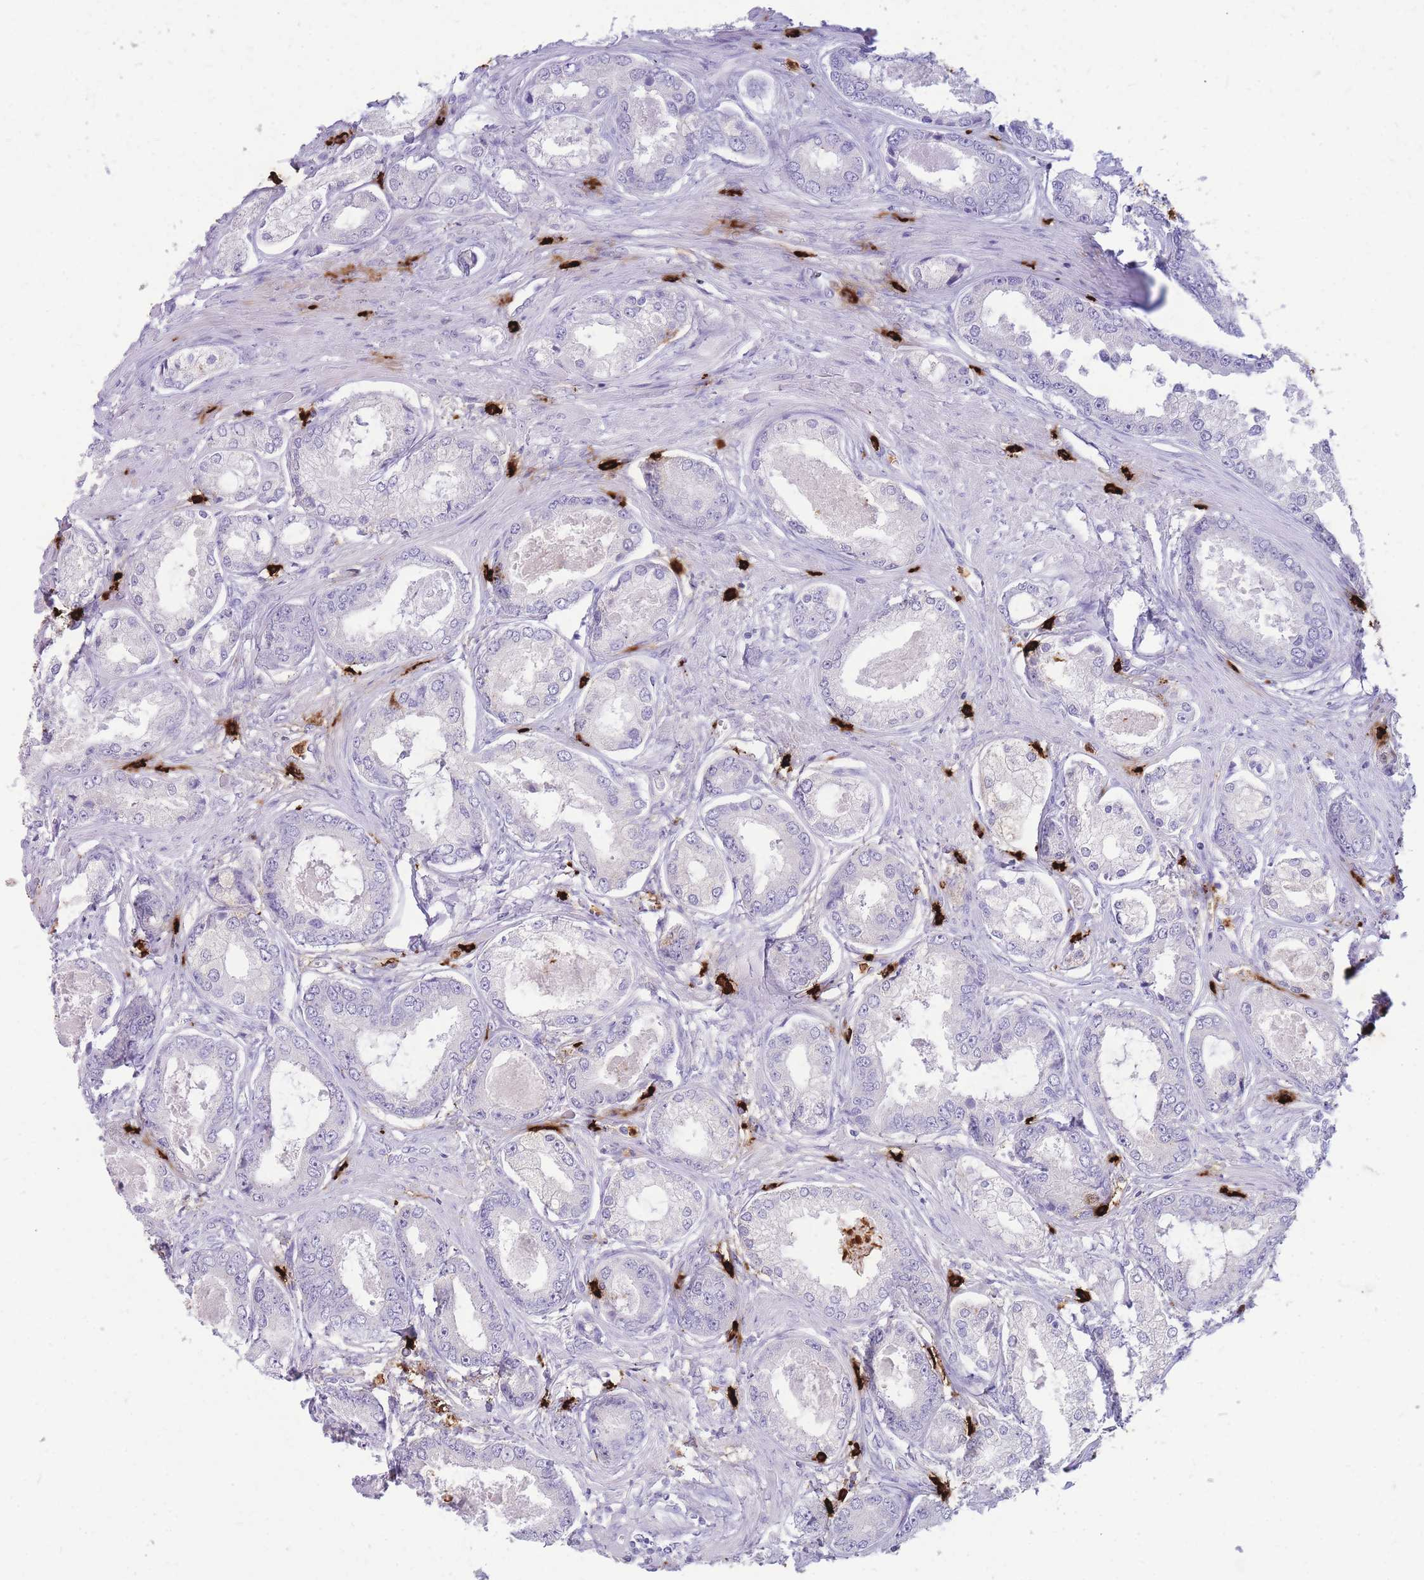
{"staining": {"intensity": "negative", "quantity": "none", "location": "none"}, "tissue": "prostate cancer", "cell_type": "Tumor cells", "image_type": "cancer", "snomed": [{"axis": "morphology", "description": "Adenocarcinoma, Low grade"}, {"axis": "topography", "description": "Prostate"}], "caption": "Protein analysis of prostate adenocarcinoma (low-grade) displays no significant positivity in tumor cells.", "gene": "TPSAB1", "patient": {"sex": "male", "age": 68}}